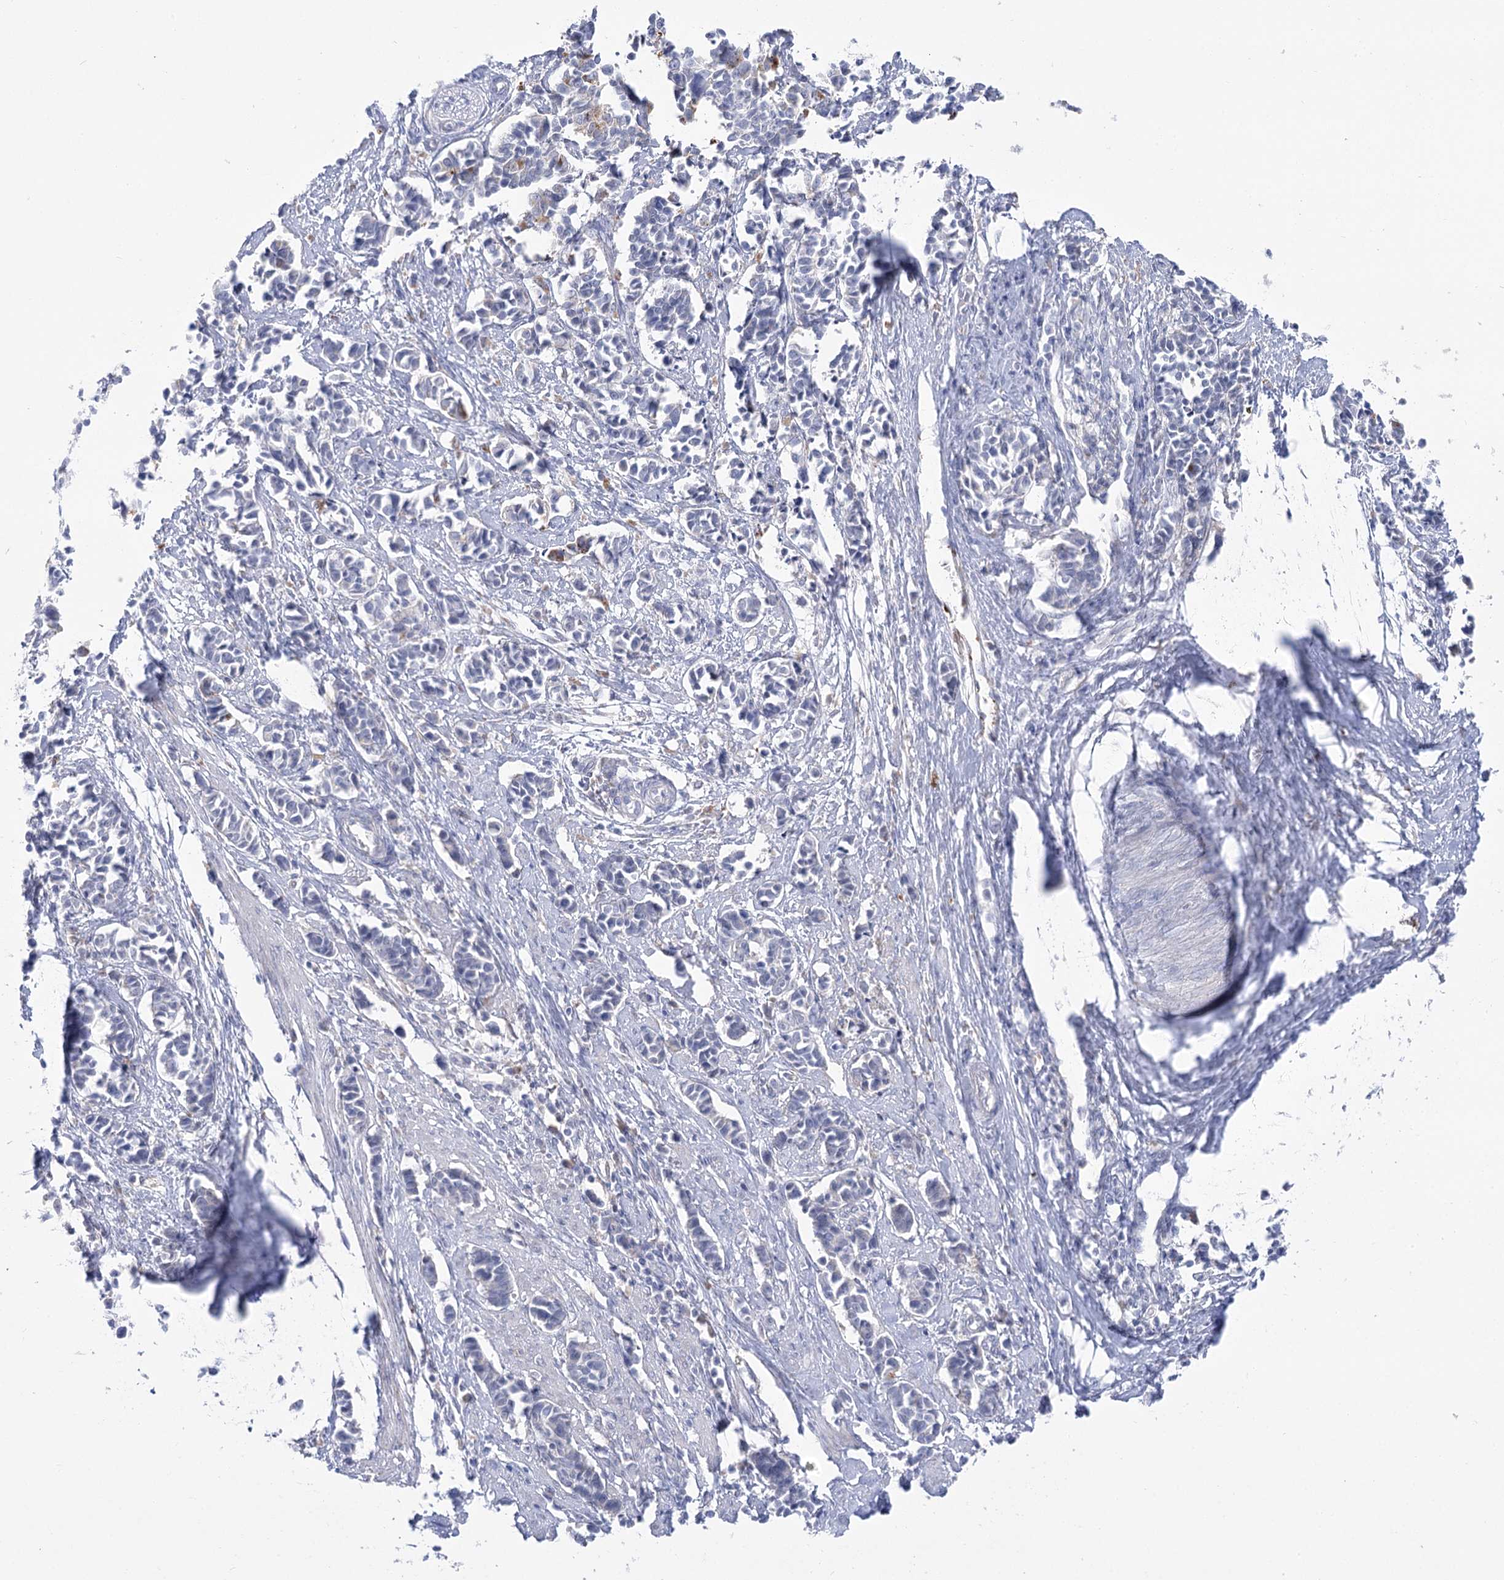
{"staining": {"intensity": "negative", "quantity": "none", "location": "none"}, "tissue": "cervical cancer", "cell_type": "Tumor cells", "image_type": "cancer", "snomed": [{"axis": "morphology", "description": "Normal tissue, NOS"}, {"axis": "morphology", "description": "Squamous cell carcinoma, NOS"}, {"axis": "topography", "description": "Cervix"}], "caption": "Tumor cells are negative for protein expression in human cervical cancer (squamous cell carcinoma).", "gene": "SIAE", "patient": {"sex": "female", "age": 35}}